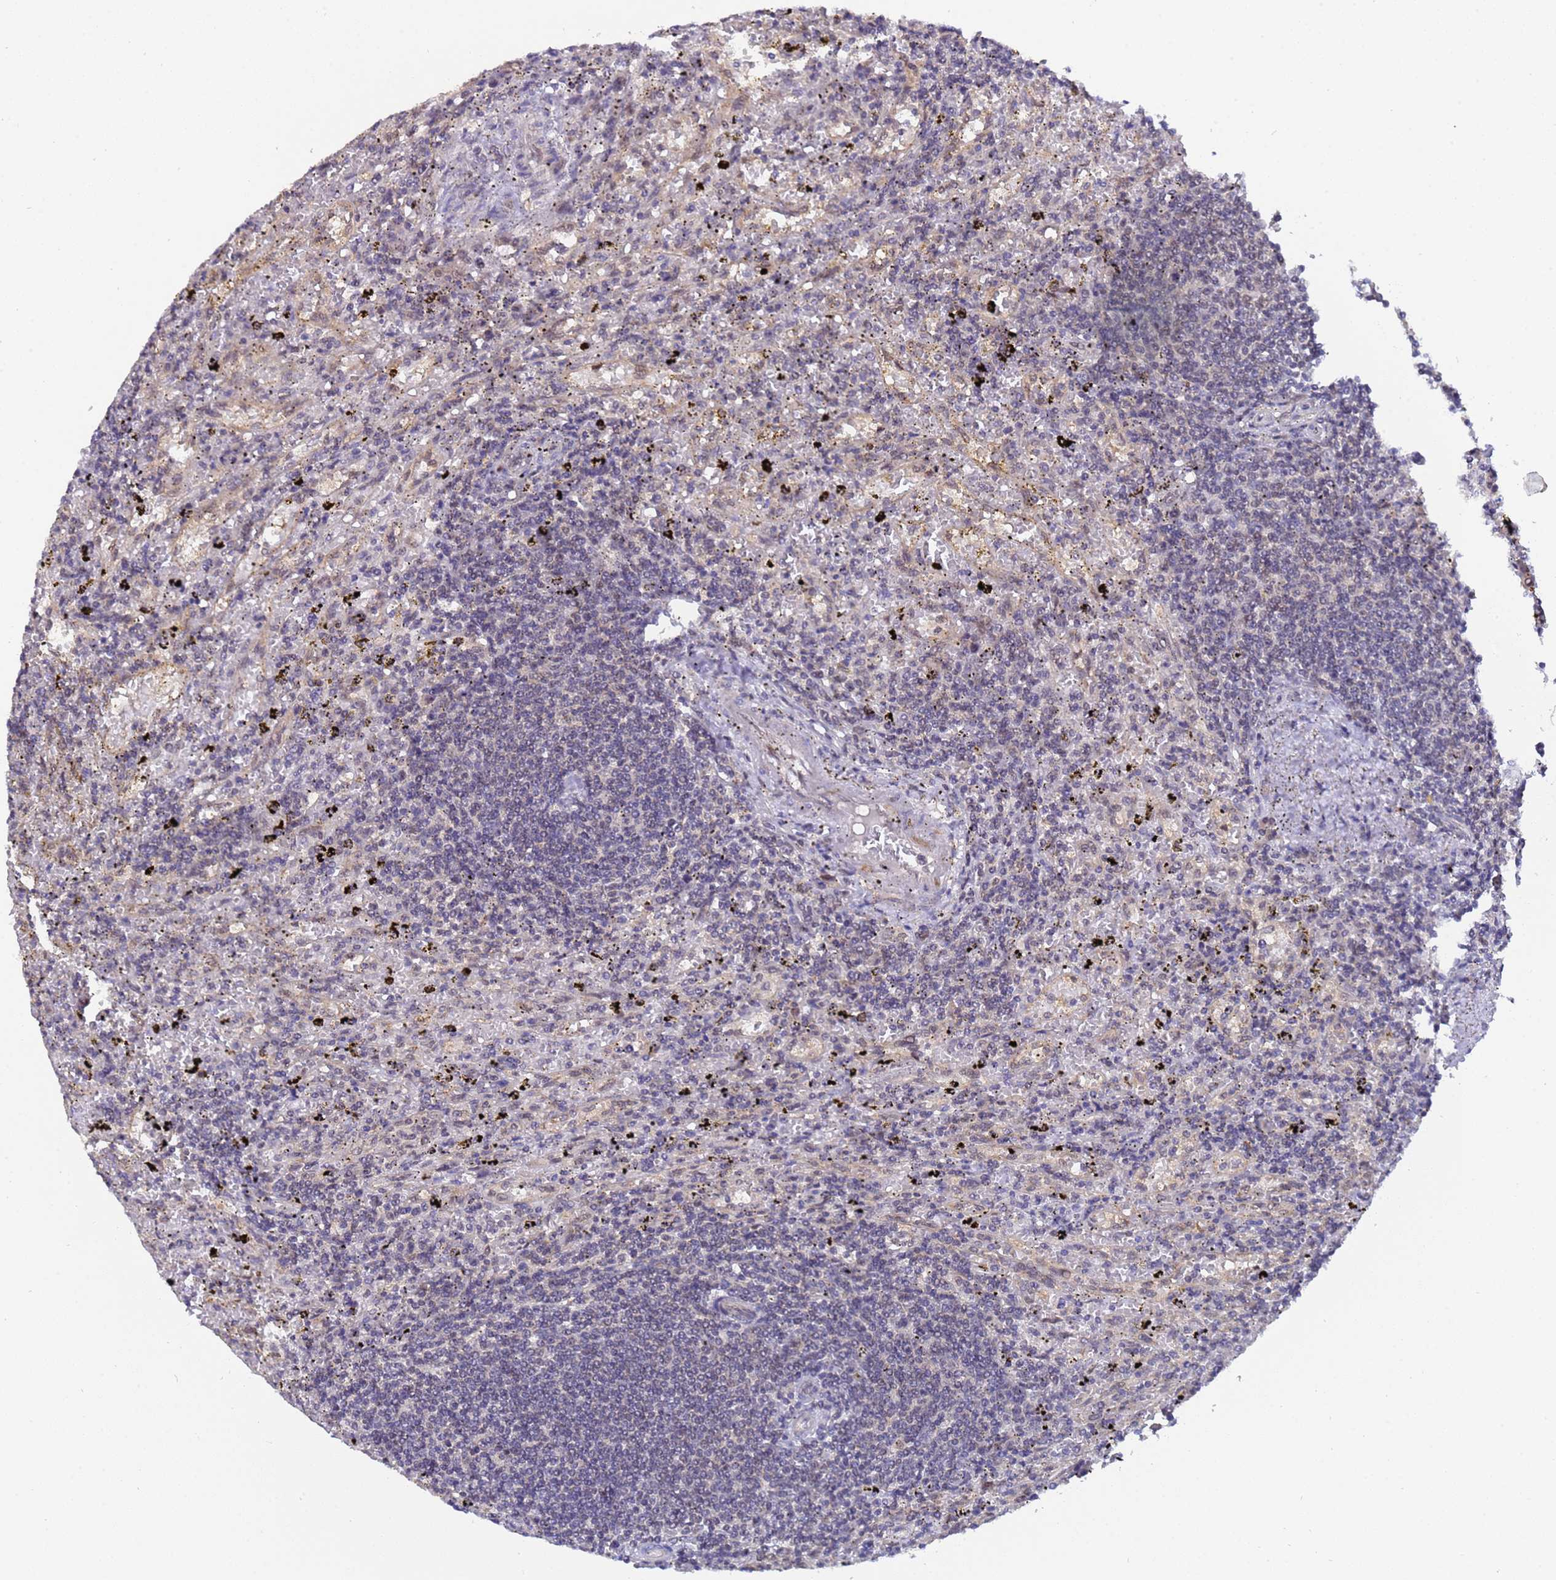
{"staining": {"intensity": "negative", "quantity": "none", "location": "none"}, "tissue": "lymphoma", "cell_type": "Tumor cells", "image_type": "cancer", "snomed": [{"axis": "morphology", "description": "Malignant lymphoma, non-Hodgkin's type, Low grade"}, {"axis": "topography", "description": "Spleen"}], "caption": "Photomicrograph shows no protein expression in tumor cells of lymphoma tissue.", "gene": "ANAPC13", "patient": {"sex": "male", "age": 76}}